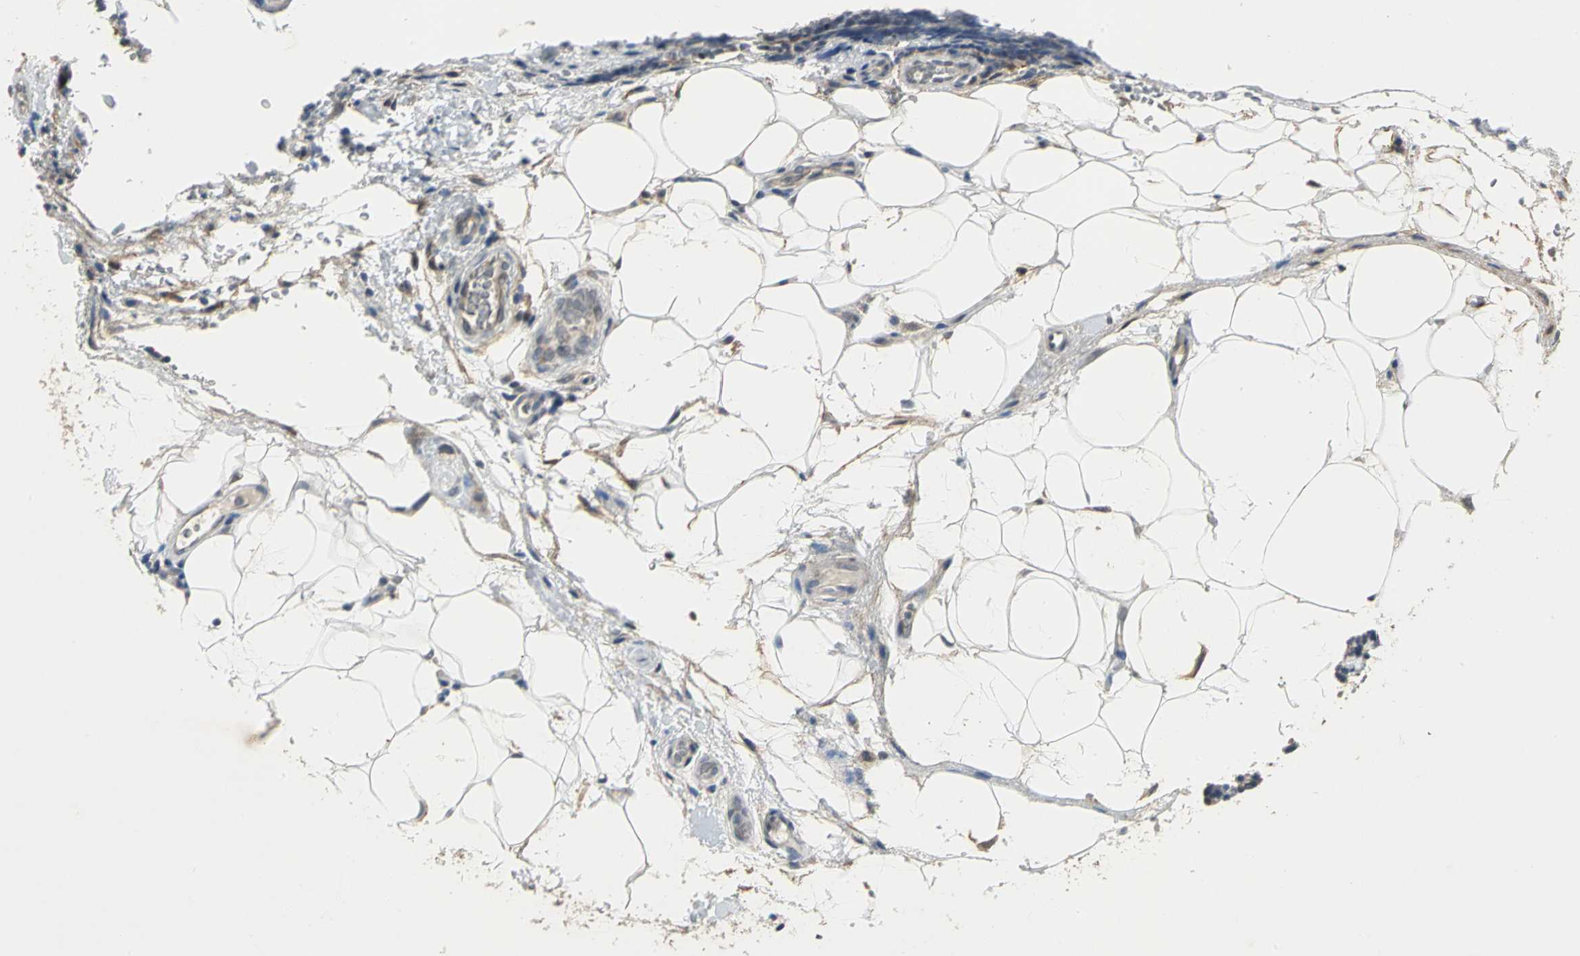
{"staining": {"intensity": "weak", "quantity": "<25%", "location": "cytoplasmic/membranous"}, "tissue": "lymphoma", "cell_type": "Tumor cells", "image_type": "cancer", "snomed": [{"axis": "morphology", "description": "Malignant lymphoma, non-Hodgkin's type, Low grade"}, {"axis": "topography", "description": "Lymph node"}], "caption": "There is no significant expression in tumor cells of lymphoma.", "gene": "JADE3", "patient": {"sex": "male", "age": 83}}